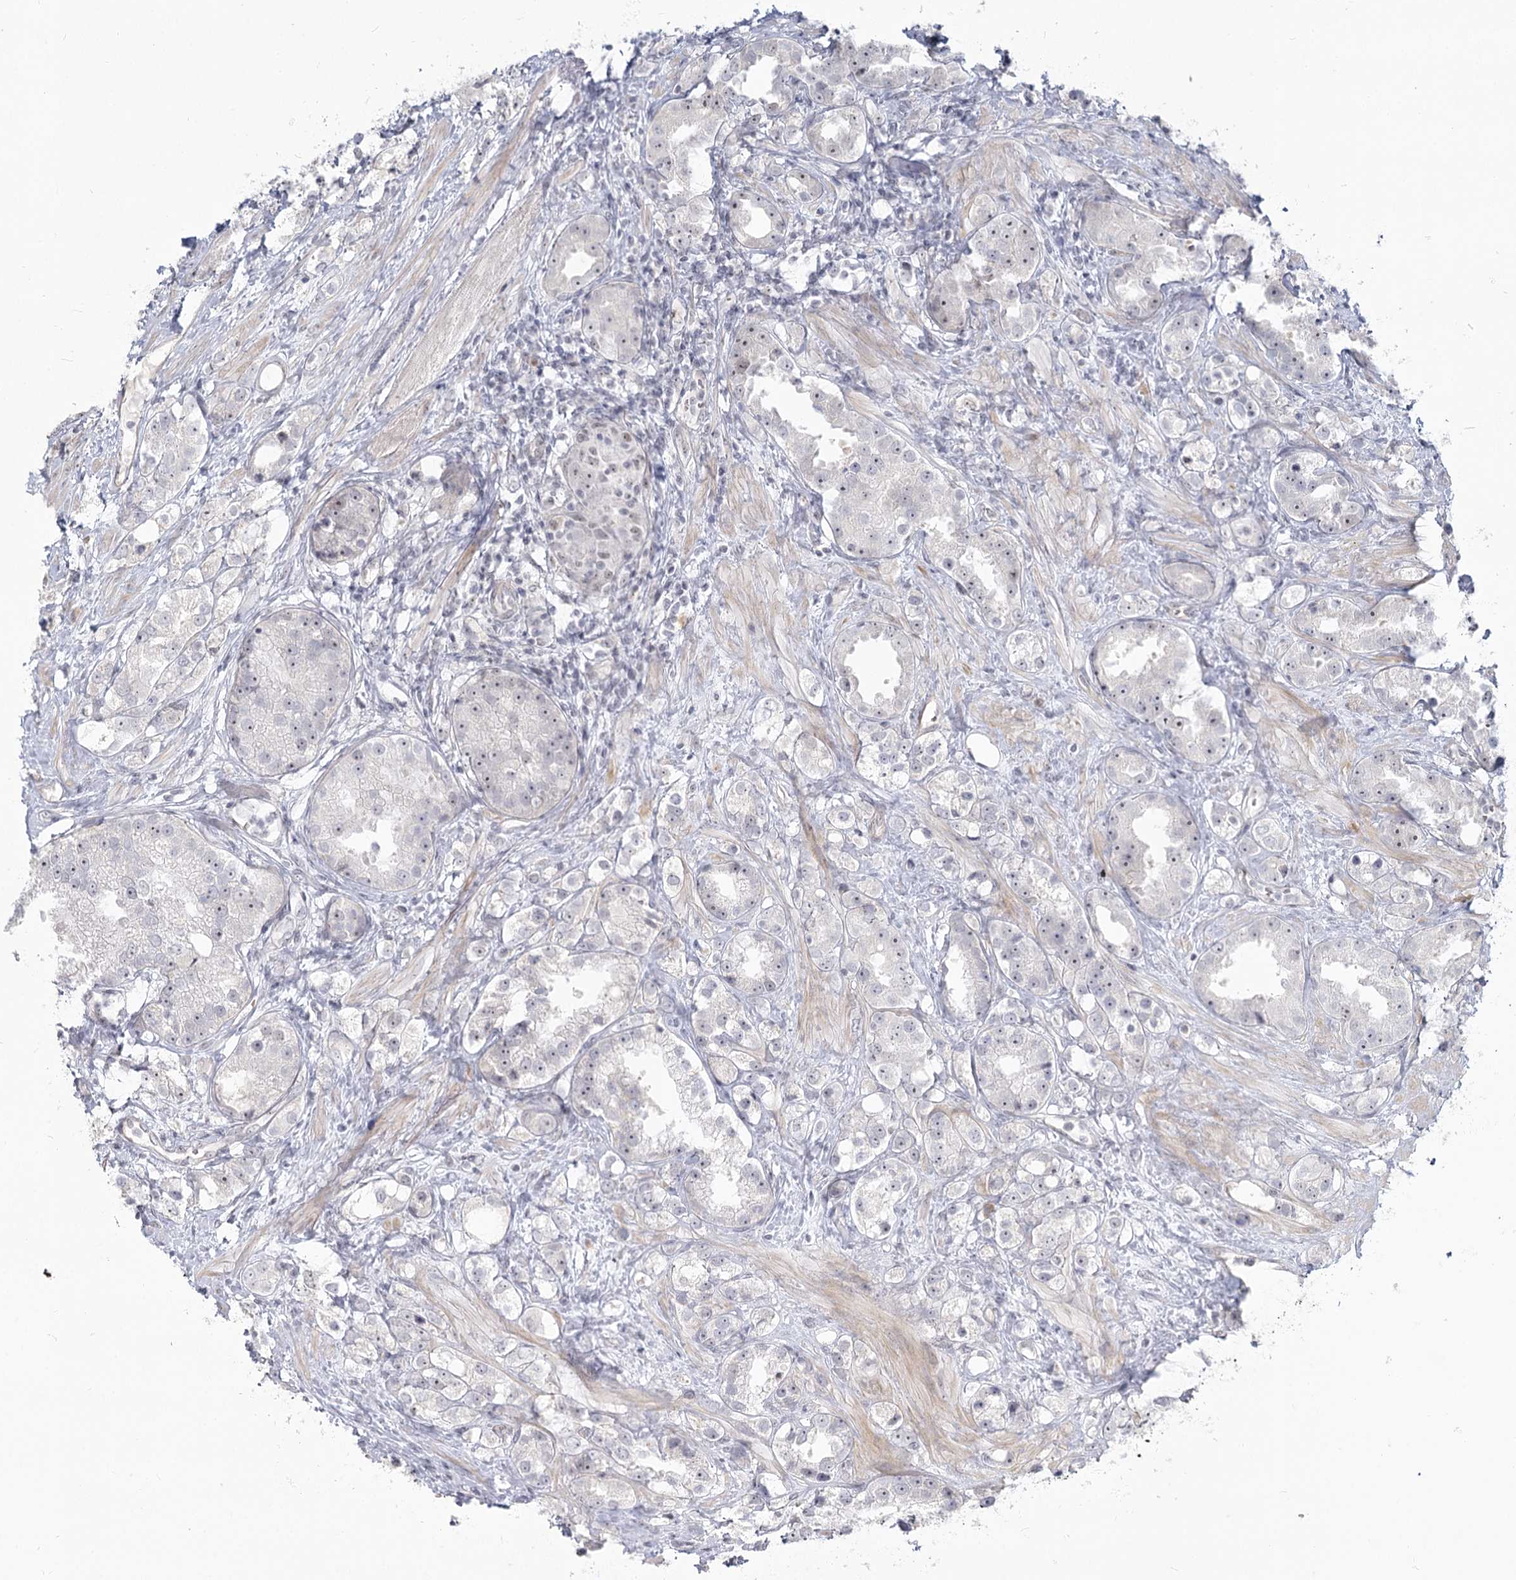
{"staining": {"intensity": "negative", "quantity": "none", "location": "none"}, "tissue": "prostate cancer", "cell_type": "Tumor cells", "image_type": "cancer", "snomed": [{"axis": "morphology", "description": "Adenocarcinoma, NOS"}, {"axis": "topography", "description": "Prostate"}], "caption": "Immunohistochemical staining of adenocarcinoma (prostate) shows no significant staining in tumor cells. (Brightfield microscopy of DAB immunohistochemistry (IHC) at high magnification).", "gene": "EXOSC7", "patient": {"sex": "male", "age": 79}}